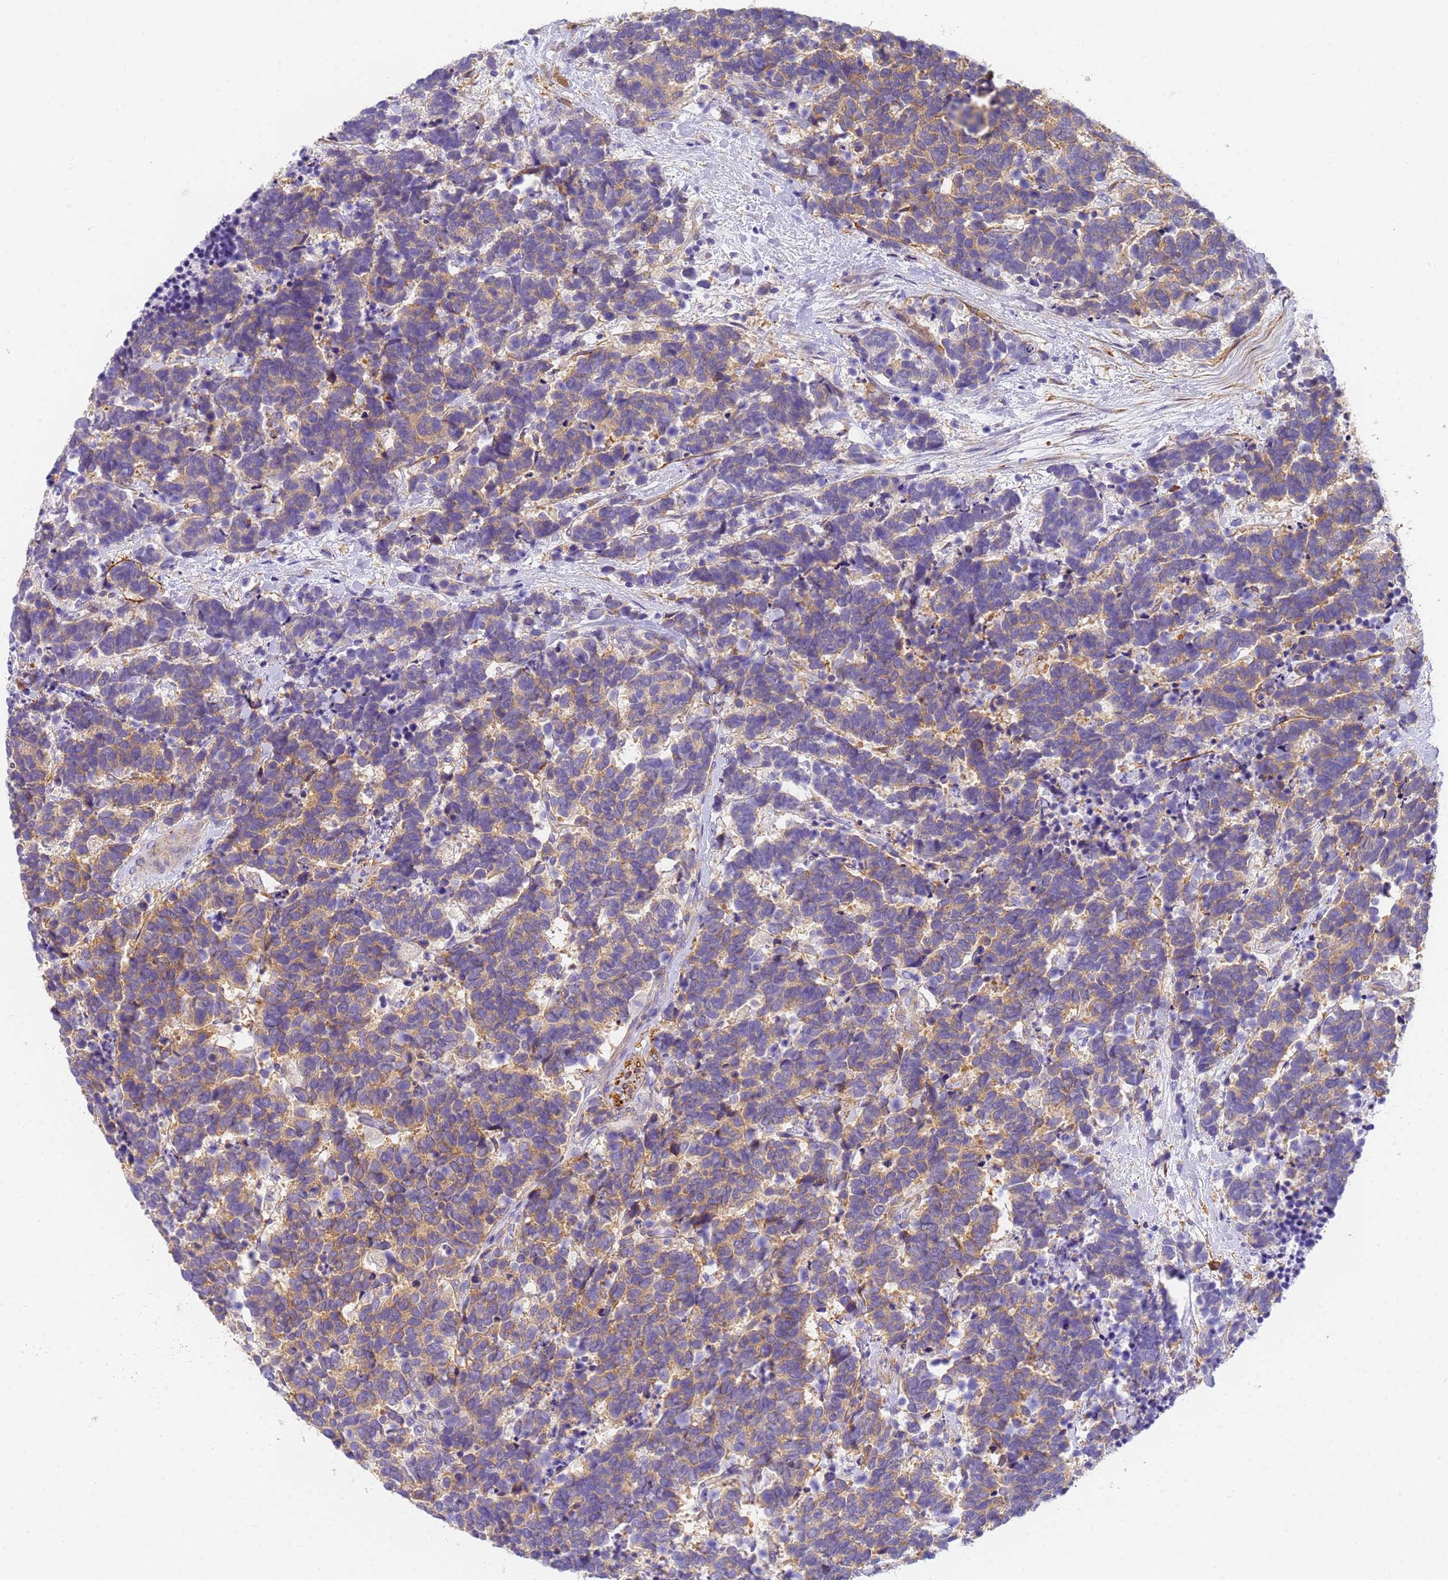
{"staining": {"intensity": "moderate", "quantity": "25%-75%", "location": "cytoplasmic/membranous"}, "tissue": "carcinoid", "cell_type": "Tumor cells", "image_type": "cancer", "snomed": [{"axis": "morphology", "description": "Carcinoma, NOS"}, {"axis": "morphology", "description": "Carcinoid, malignant, NOS"}, {"axis": "topography", "description": "Prostate"}], "caption": "Immunohistochemical staining of carcinoid shows medium levels of moderate cytoplasmic/membranous expression in about 25%-75% of tumor cells.", "gene": "MVB12A", "patient": {"sex": "male", "age": 57}}